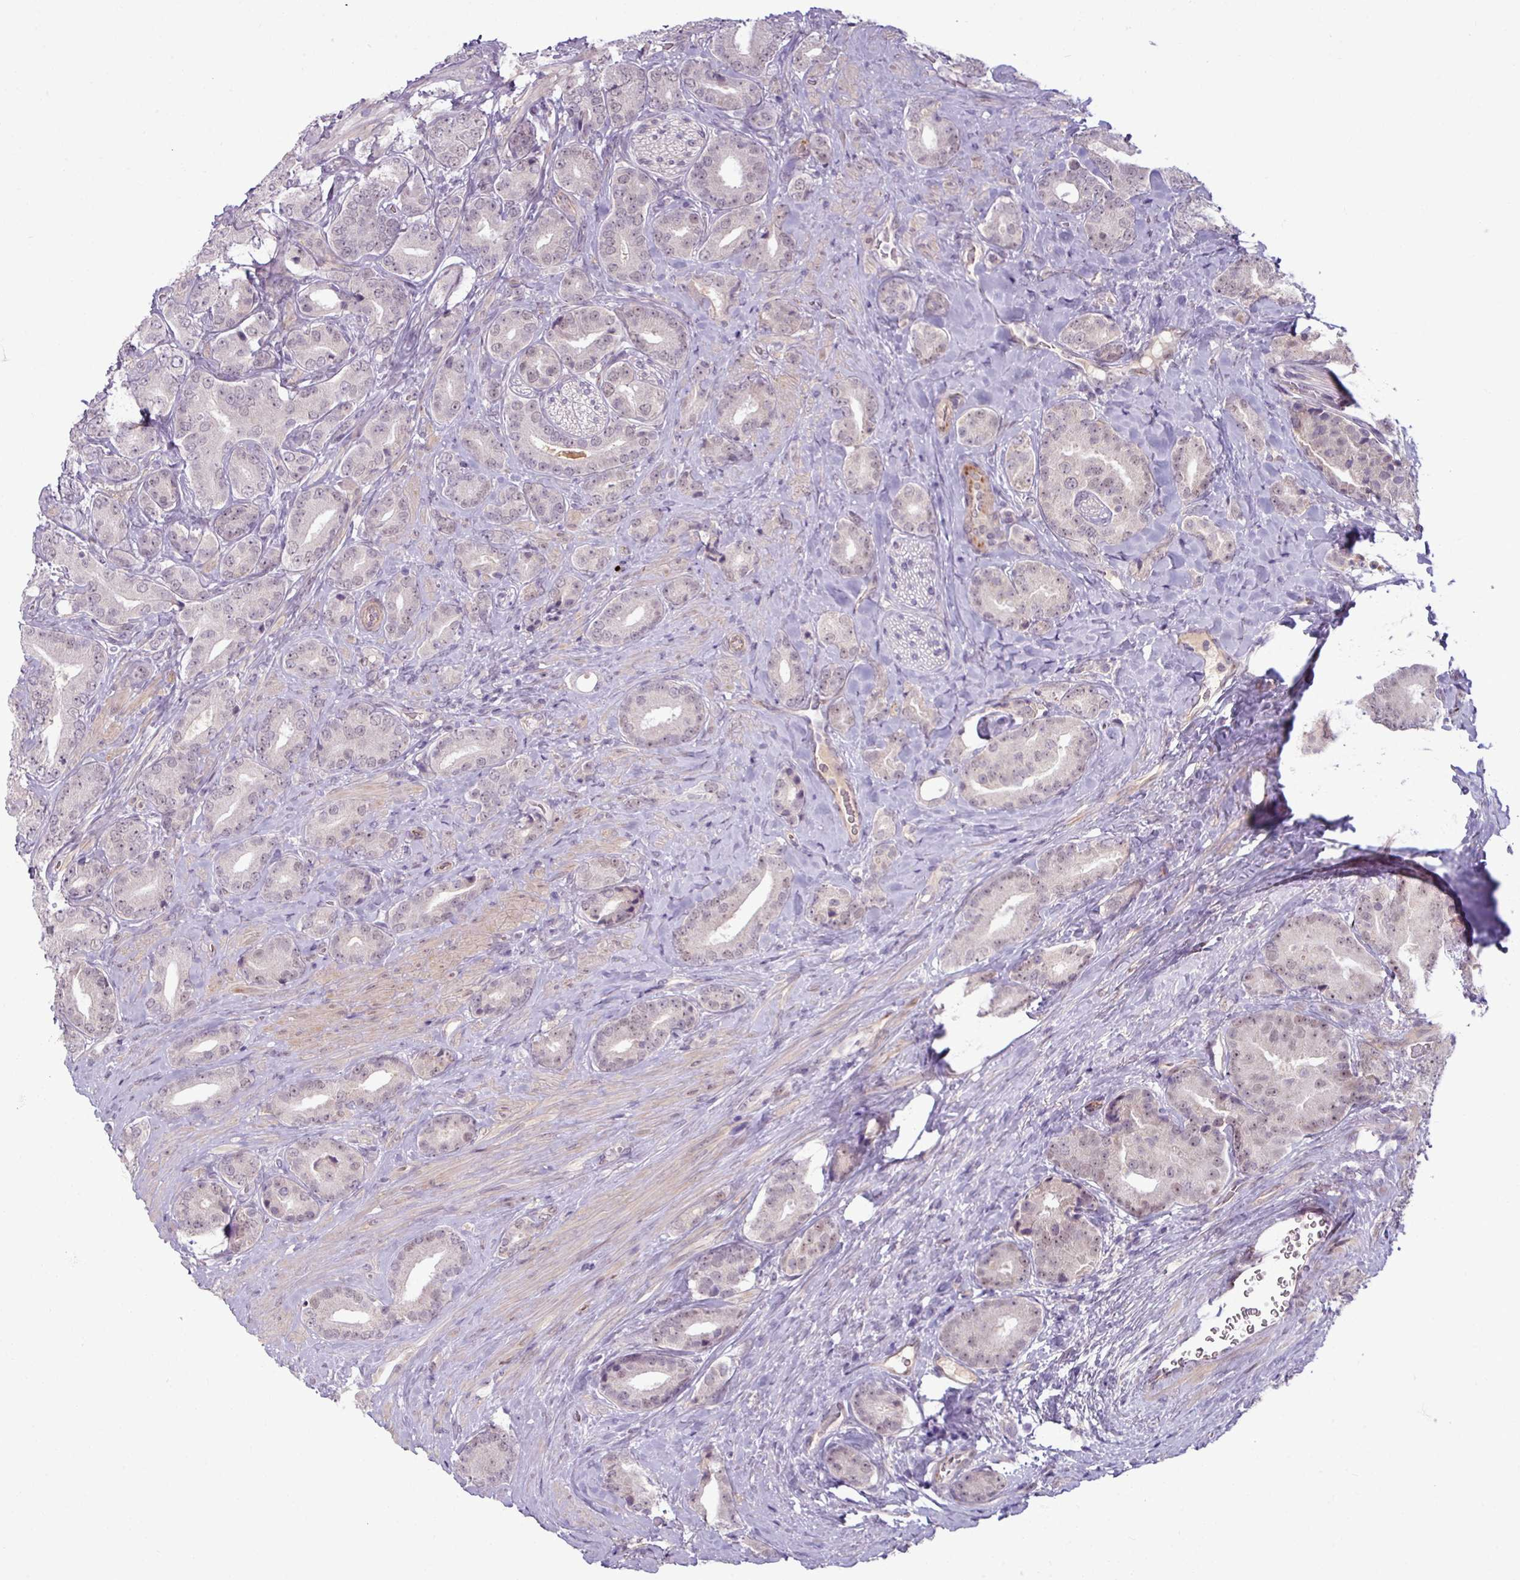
{"staining": {"intensity": "weak", "quantity": "25%-75%", "location": "nuclear"}, "tissue": "prostate cancer", "cell_type": "Tumor cells", "image_type": "cancer", "snomed": [{"axis": "morphology", "description": "Adenocarcinoma, High grade"}, {"axis": "topography", "description": "Prostate"}], "caption": "Protein staining exhibits weak nuclear positivity in about 25%-75% of tumor cells in prostate cancer (high-grade adenocarcinoma). (brown staining indicates protein expression, while blue staining denotes nuclei).", "gene": "UVSSA", "patient": {"sex": "male", "age": 63}}